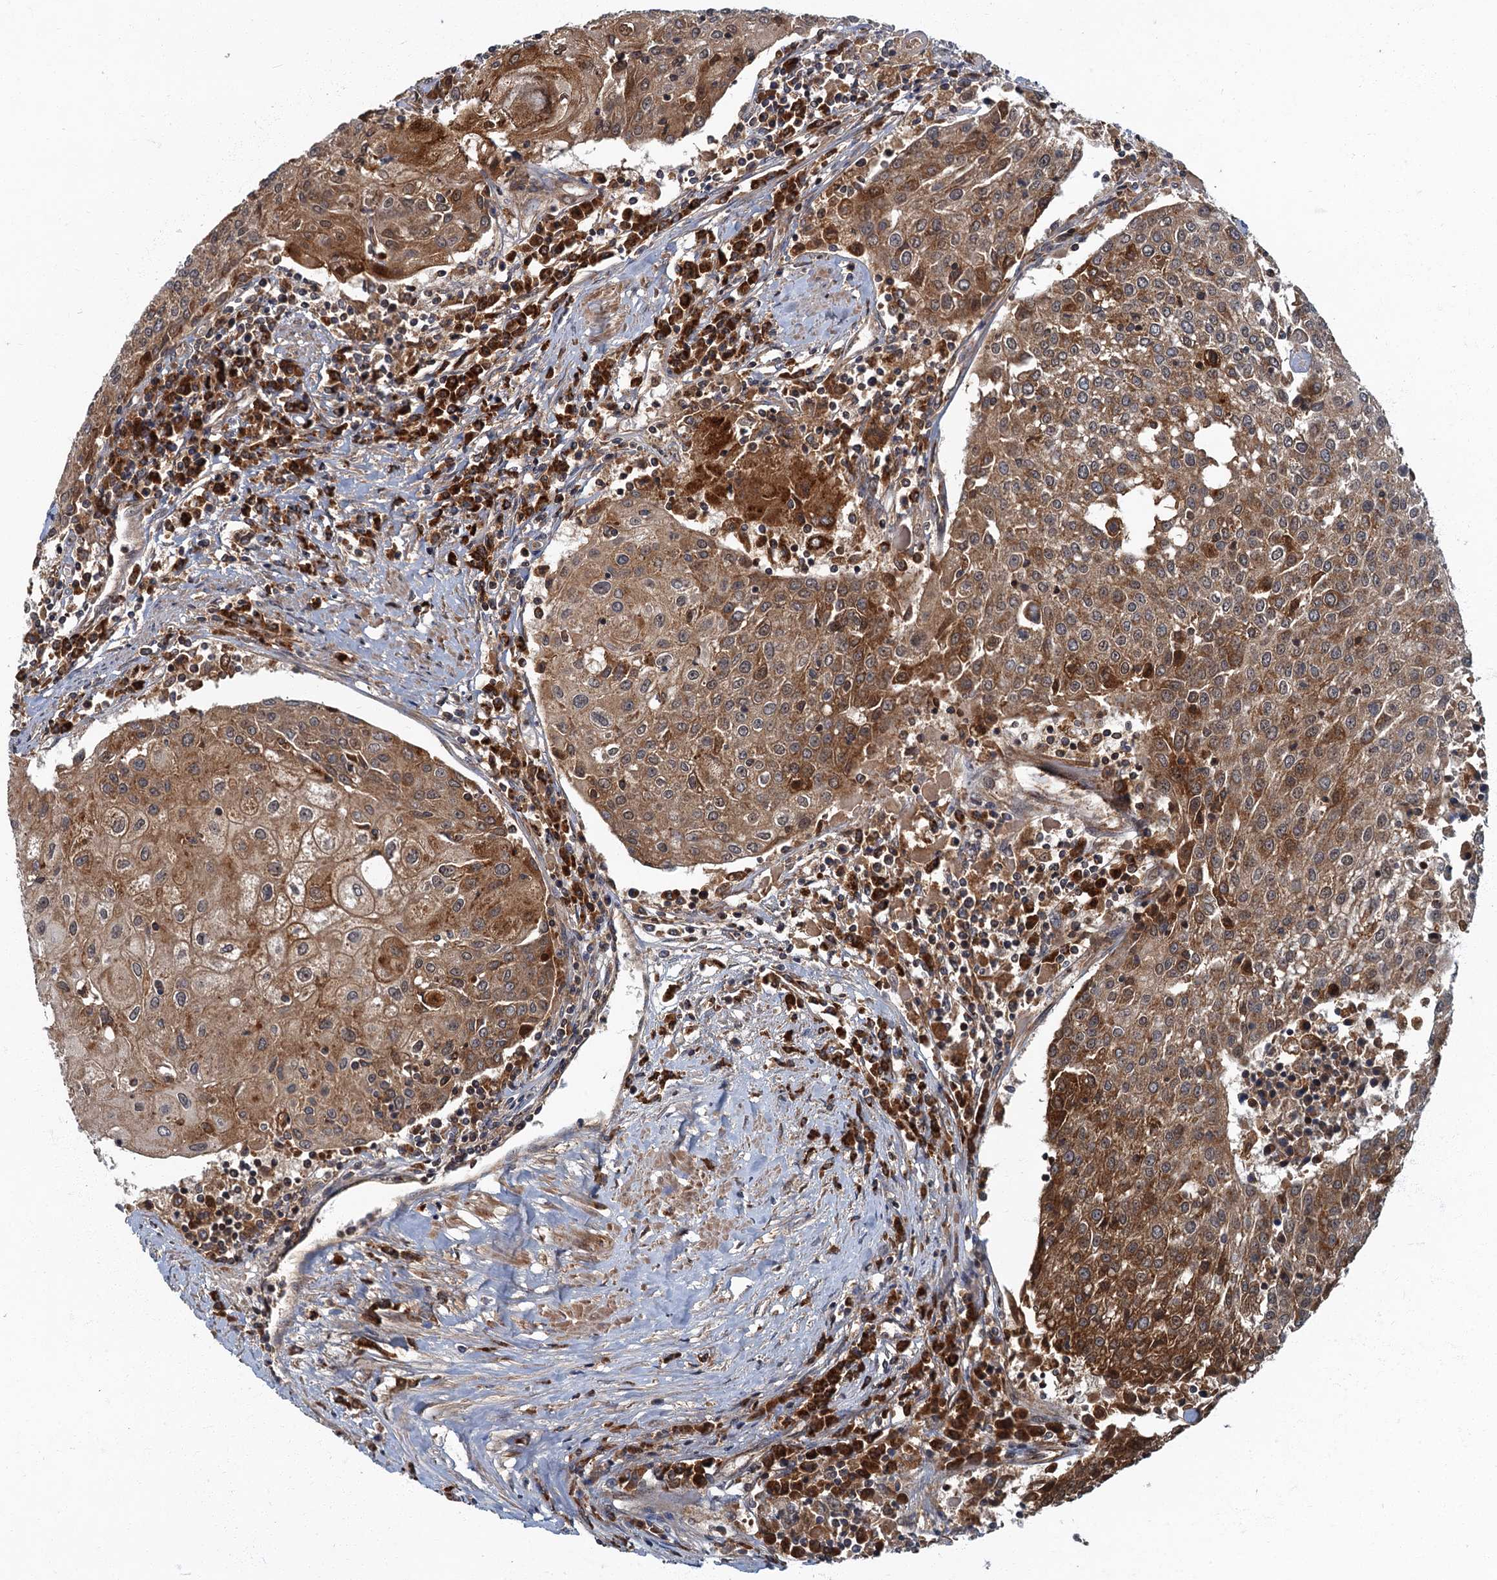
{"staining": {"intensity": "moderate", "quantity": ">75%", "location": "cytoplasmic/membranous"}, "tissue": "urothelial cancer", "cell_type": "Tumor cells", "image_type": "cancer", "snomed": [{"axis": "morphology", "description": "Urothelial carcinoma, High grade"}, {"axis": "topography", "description": "Urinary bladder"}], "caption": "Tumor cells demonstrate medium levels of moderate cytoplasmic/membranous expression in about >75% of cells in human urothelial cancer. (DAB (3,3'-diaminobenzidine) = brown stain, brightfield microscopy at high magnification).", "gene": "SLC11A2", "patient": {"sex": "female", "age": 85}}